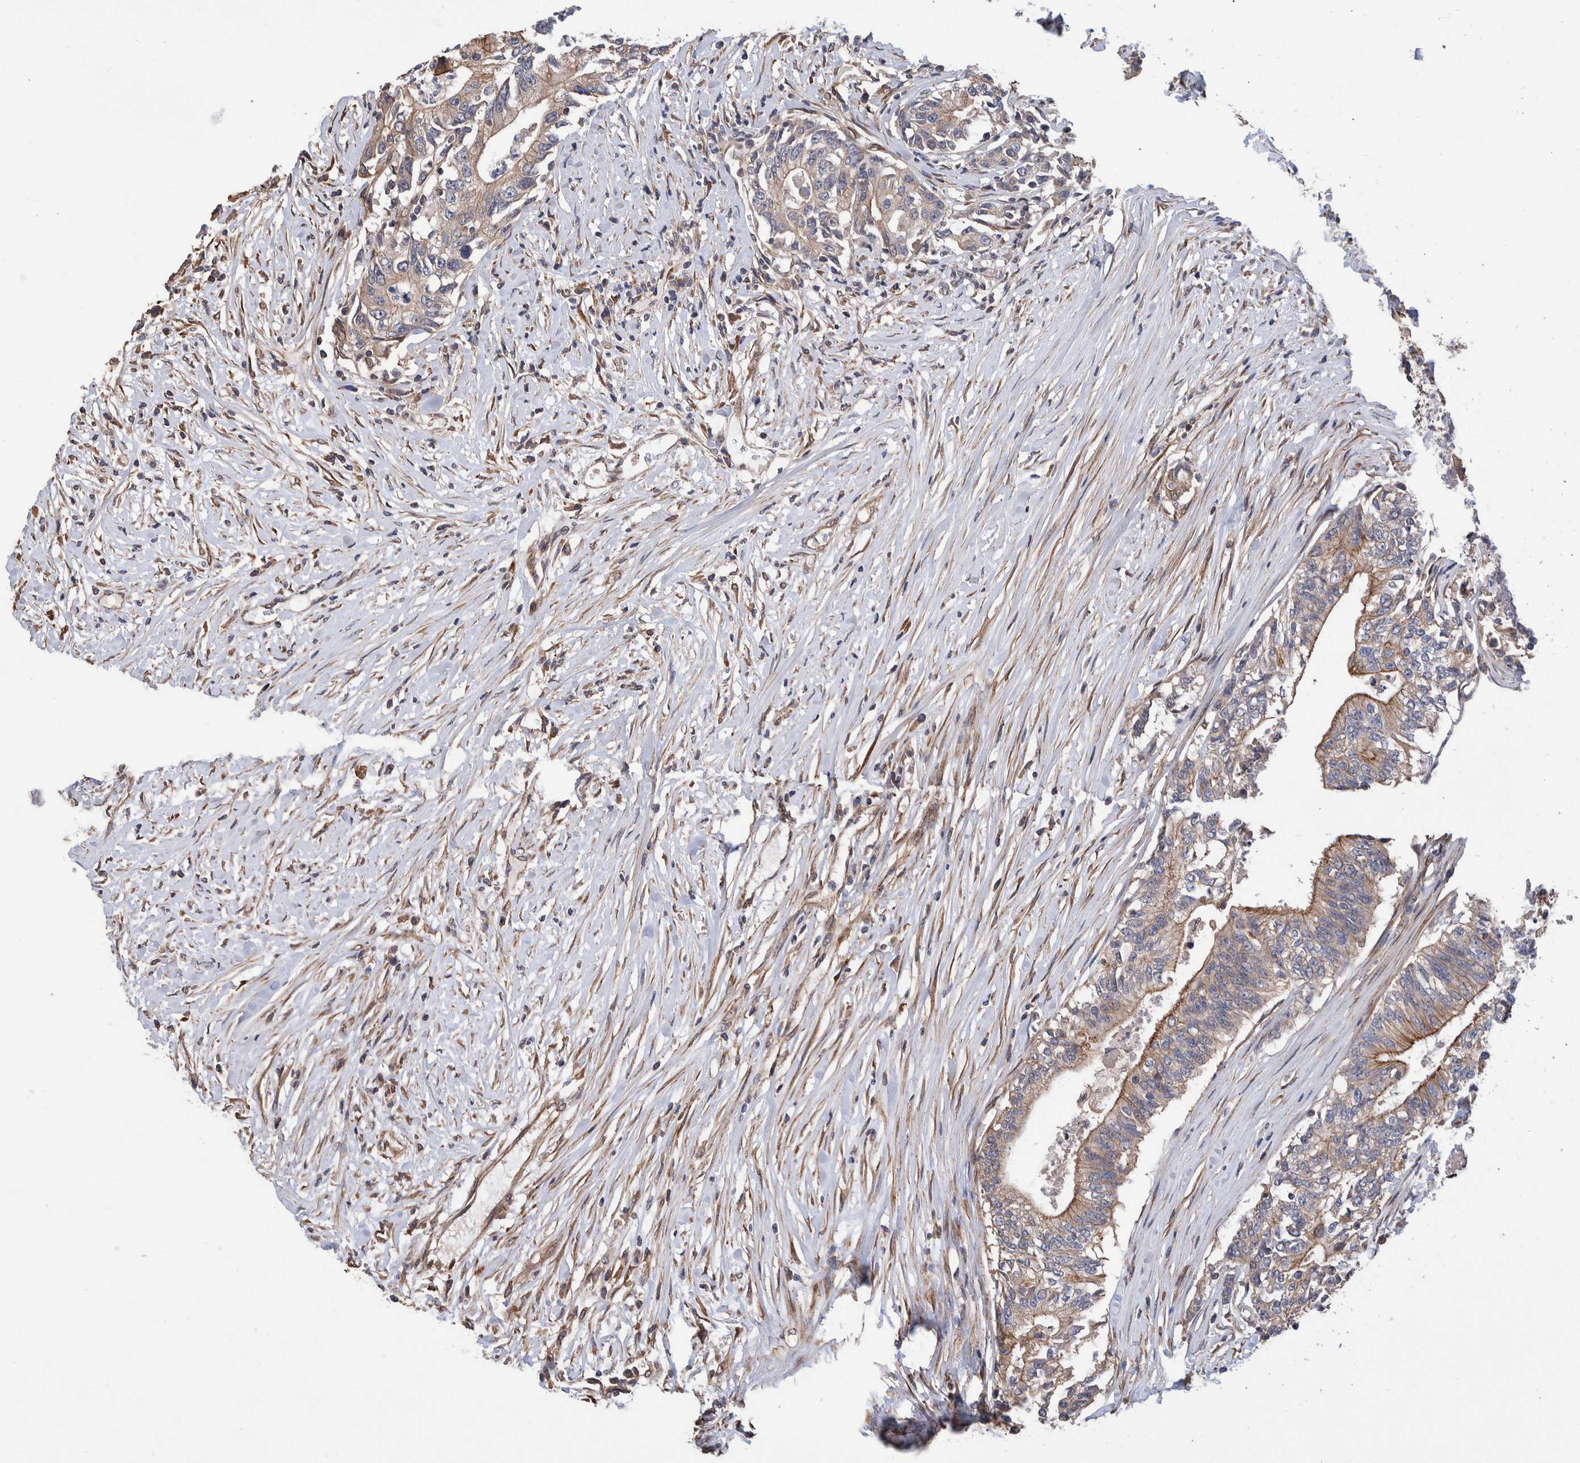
{"staining": {"intensity": "moderate", "quantity": ">75%", "location": "cytoplasmic/membranous"}, "tissue": "colorectal cancer", "cell_type": "Tumor cells", "image_type": "cancer", "snomed": [{"axis": "morphology", "description": "Adenocarcinoma, NOS"}, {"axis": "topography", "description": "Colon"}], "caption": "The image demonstrates immunohistochemical staining of colorectal adenocarcinoma. There is moderate cytoplasmic/membranous staining is seen in about >75% of tumor cells.", "gene": "SLC45A4", "patient": {"sex": "female", "age": 77}}